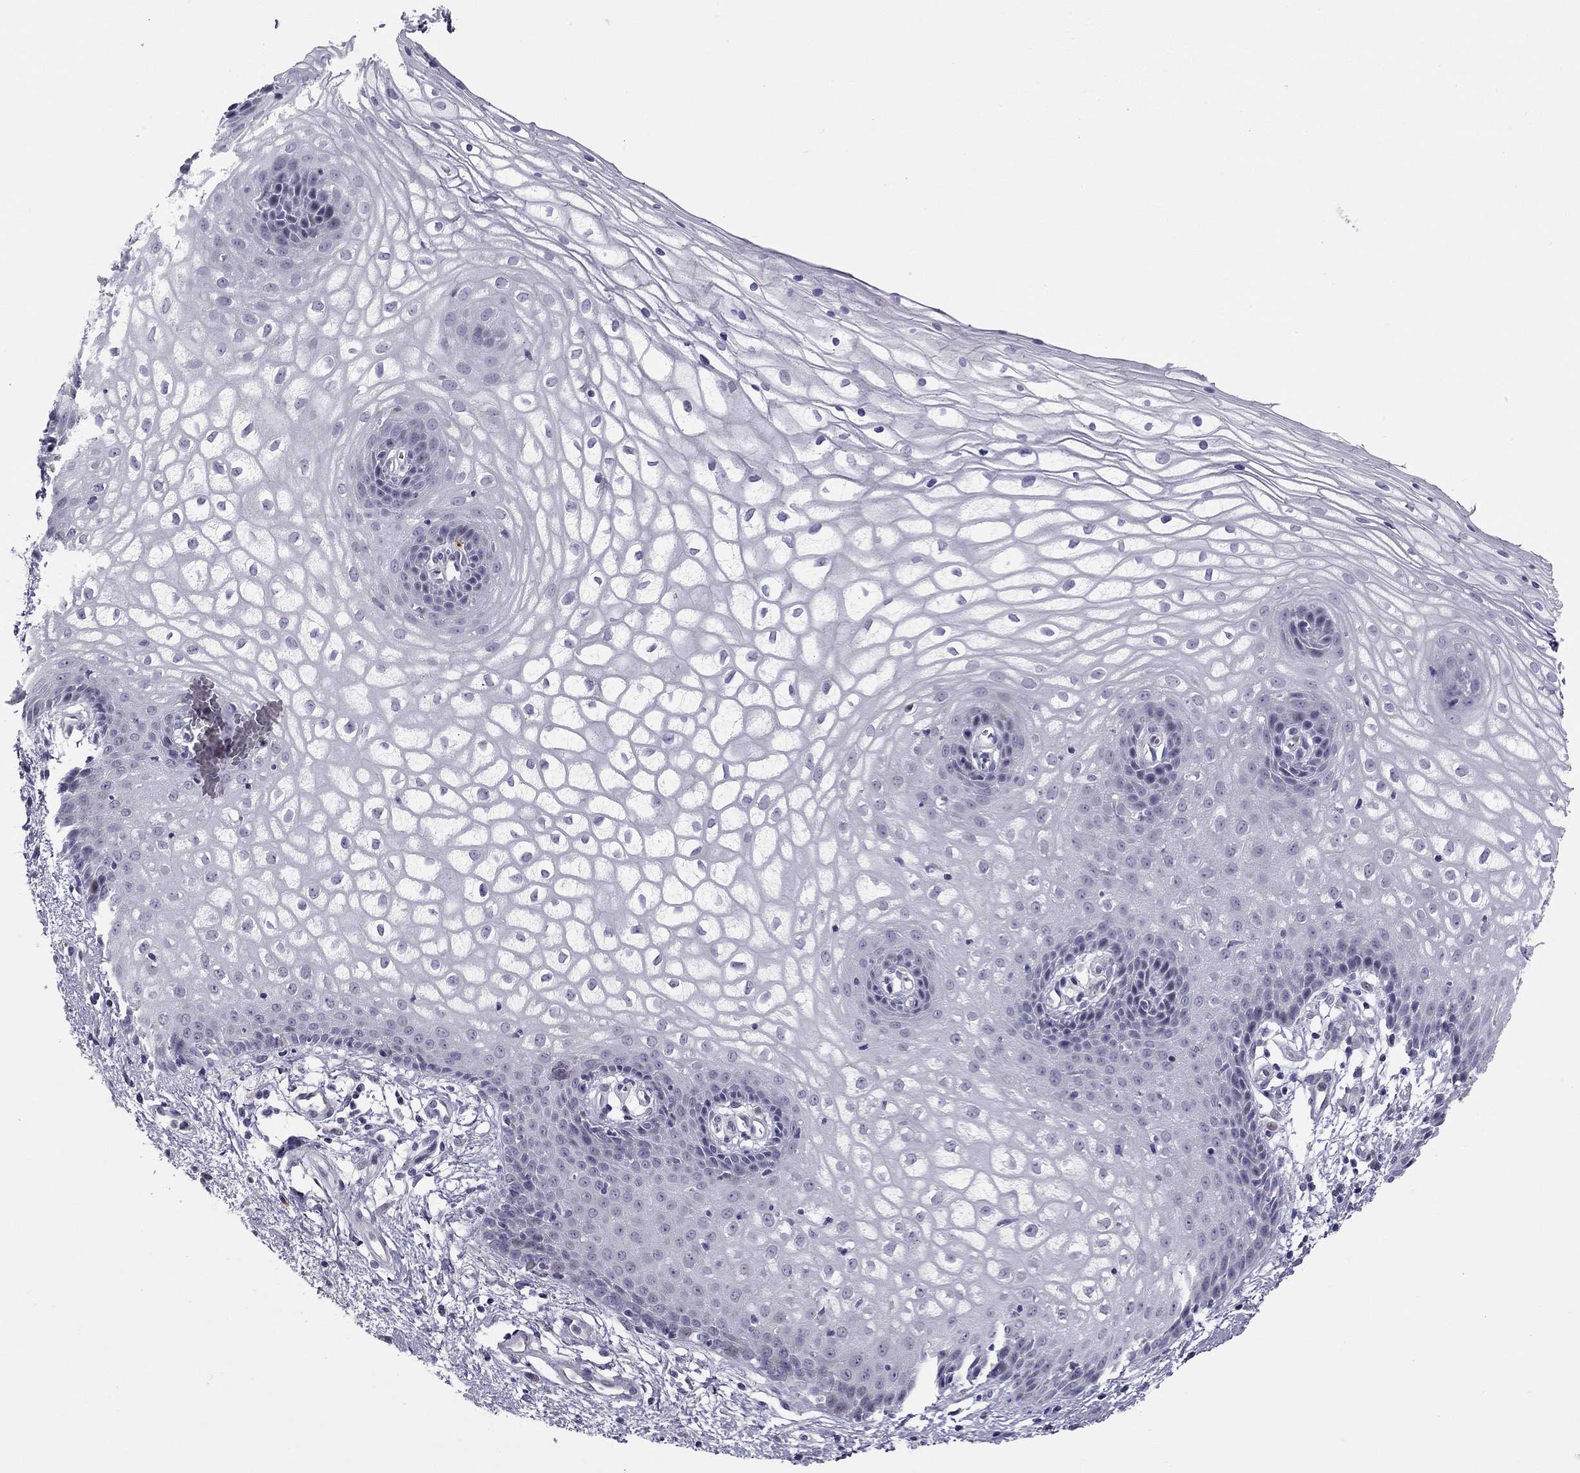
{"staining": {"intensity": "negative", "quantity": "none", "location": "none"}, "tissue": "vagina", "cell_type": "Squamous epithelial cells", "image_type": "normal", "snomed": [{"axis": "morphology", "description": "Normal tissue, NOS"}, {"axis": "topography", "description": "Vagina"}], "caption": "A micrograph of vagina stained for a protein shows no brown staining in squamous epithelial cells.", "gene": "C8orf88", "patient": {"sex": "female", "age": 34}}